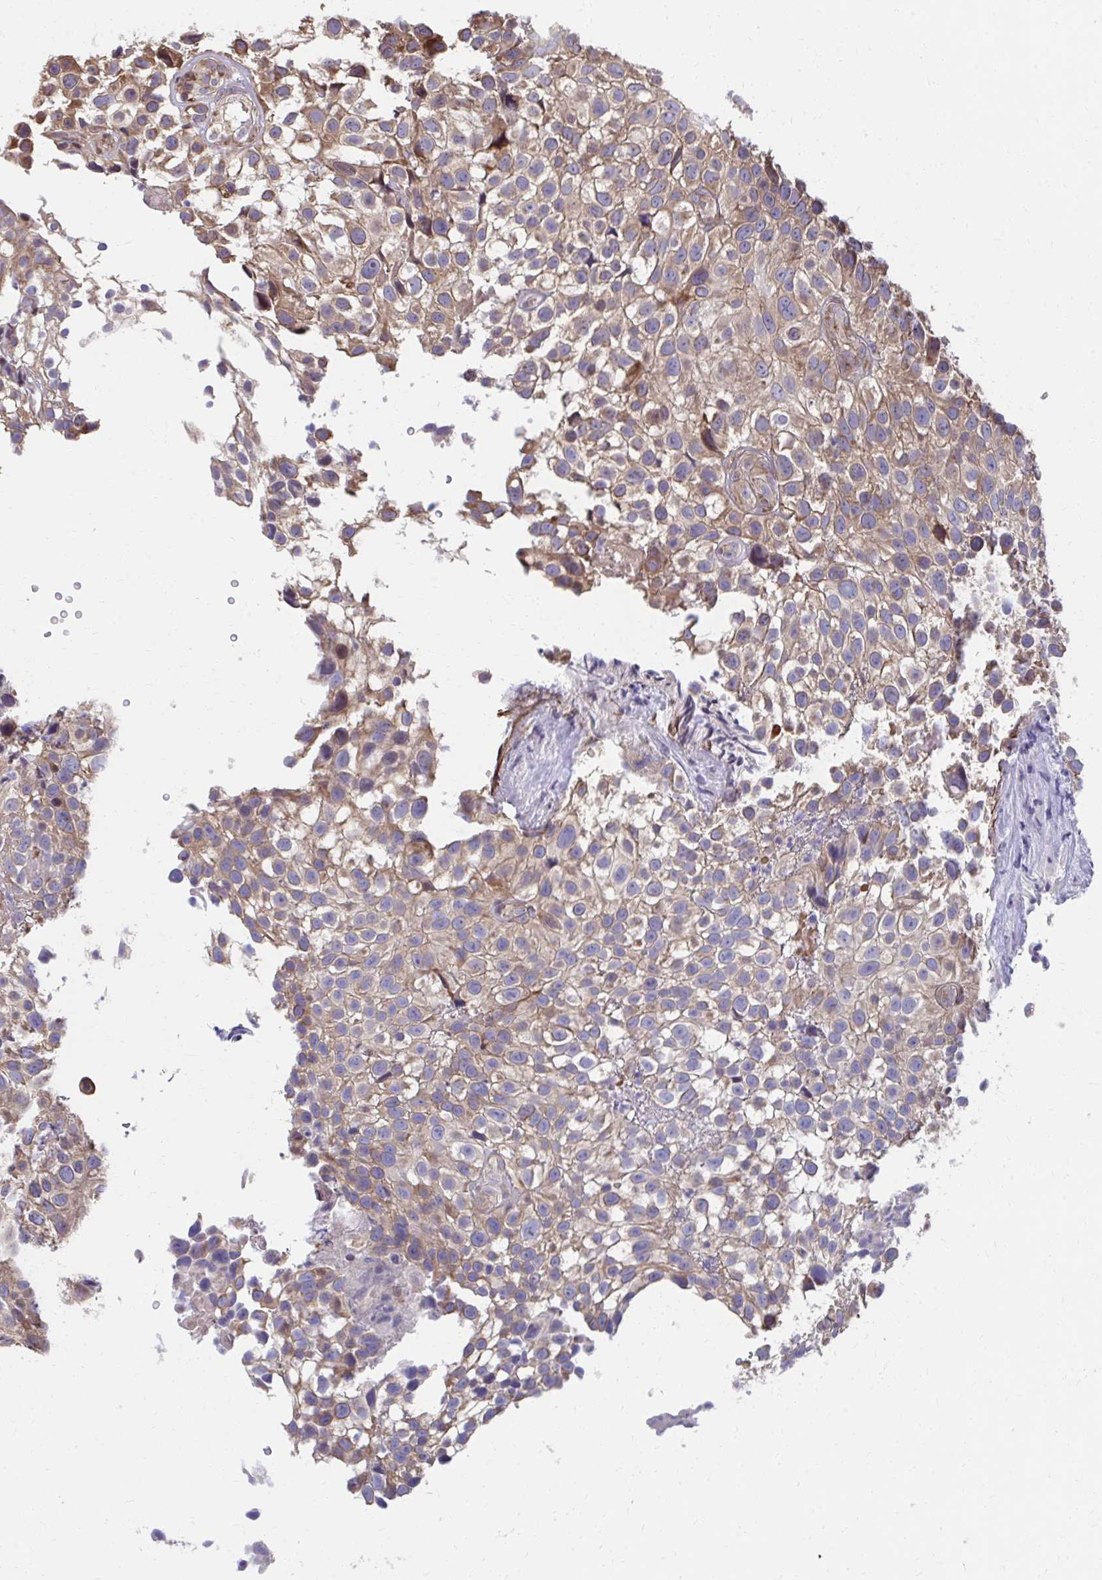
{"staining": {"intensity": "moderate", "quantity": ">75%", "location": "cytoplasmic/membranous"}, "tissue": "urothelial cancer", "cell_type": "Tumor cells", "image_type": "cancer", "snomed": [{"axis": "morphology", "description": "Urothelial carcinoma, High grade"}, {"axis": "topography", "description": "Urinary bladder"}], "caption": "Immunohistochemical staining of urothelial cancer reveals medium levels of moderate cytoplasmic/membranous protein expression in about >75% of tumor cells.", "gene": "ZNF778", "patient": {"sex": "male", "age": 56}}